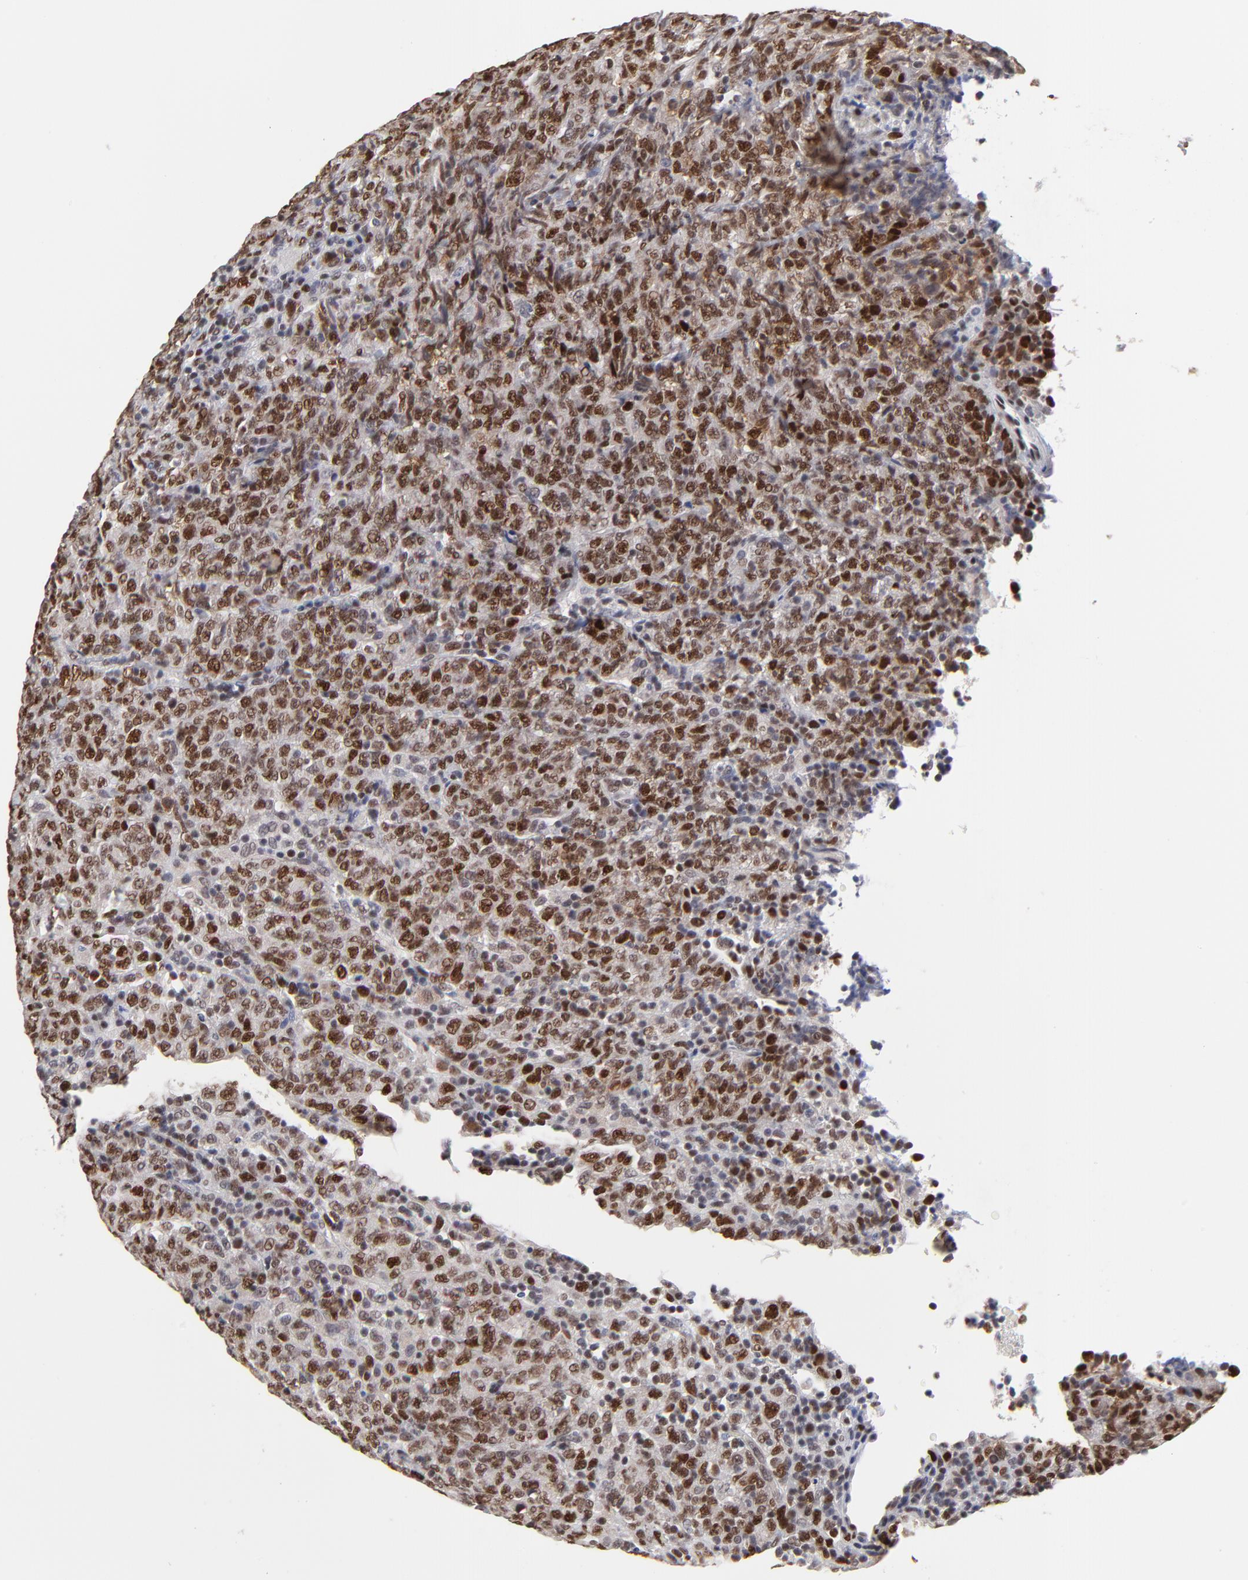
{"staining": {"intensity": "strong", "quantity": ">75%", "location": "nuclear"}, "tissue": "lymphoma", "cell_type": "Tumor cells", "image_type": "cancer", "snomed": [{"axis": "morphology", "description": "Malignant lymphoma, non-Hodgkin's type, High grade"}, {"axis": "topography", "description": "Tonsil"}], "caption": "This image displays immunohistochemistry staining of malignant lymphoma, non-Hodgkin's type (high-grade), with high strong nuclear expression in about >75% of tumor cells.", "gene": "OGFOD1", "patient": {"sex": "female", "age": 36}}